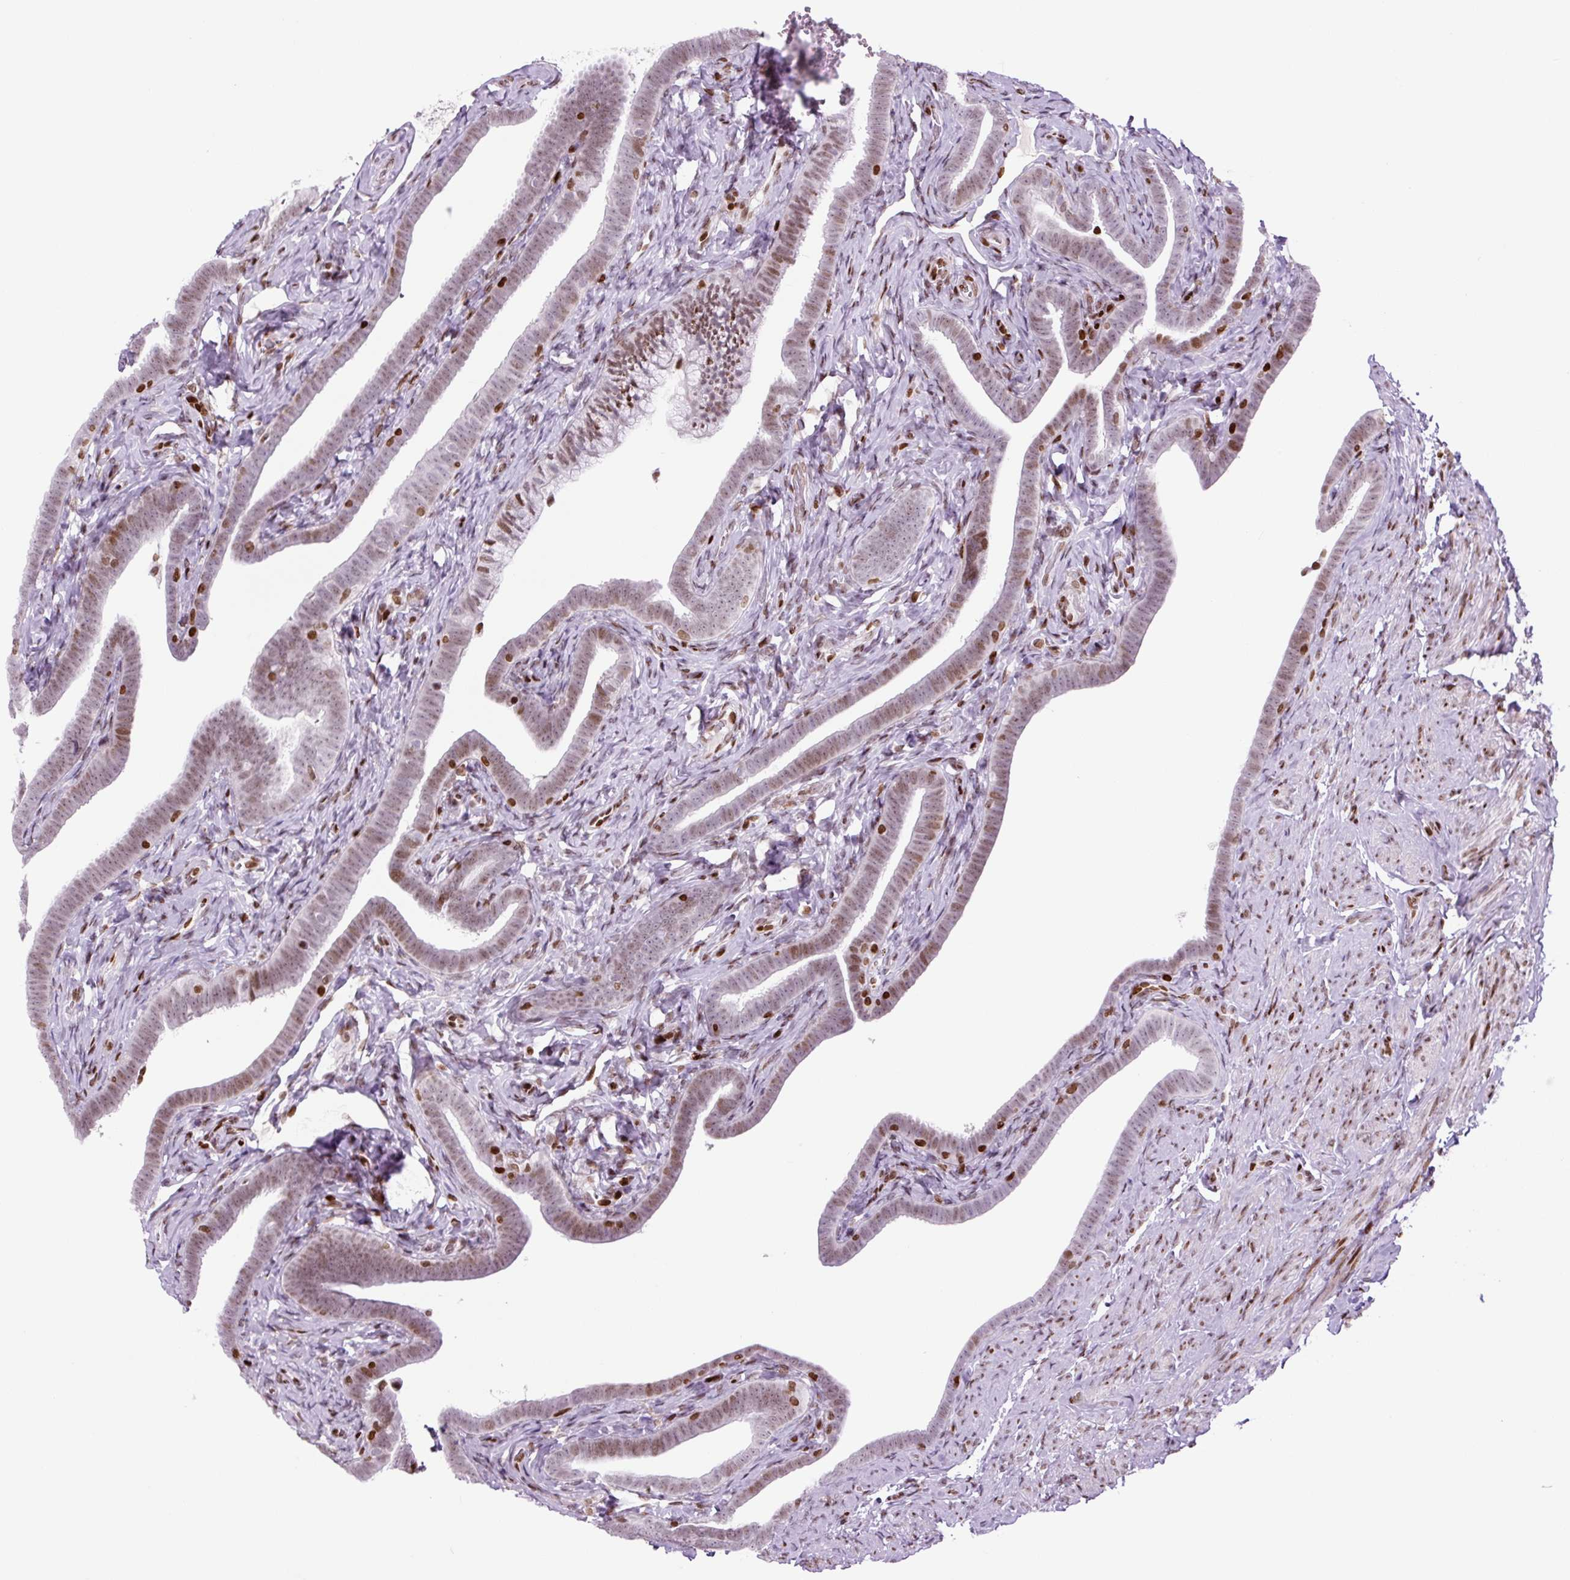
{"staining": {"intensity": "moderate", "quantity": ">75%", "location": "nuclear"}, "tissue": "fallopian tube", "cell_type": "Glandular cells", "image_type": "normal", "snomed": [{"axis": "morphology", "description": "Normal tissue, NOS"}, {"axis": "topography", "description": "Fallopian tube"}], "caption": "High-power microscopy captured an immunohistochemistry (IHC) image of unremarkable fallopian tube, revealing moderate nuclear staining in approximately >75% of glandular cells. The protein of interest is stained brown, and the nuclei are stained in blue (DAB (3,3'-diaminobenzidine) IHC with brightfield microscopy, high magnification).", "gene": "H1", "patient": {"sex": "female", "age": 69}}